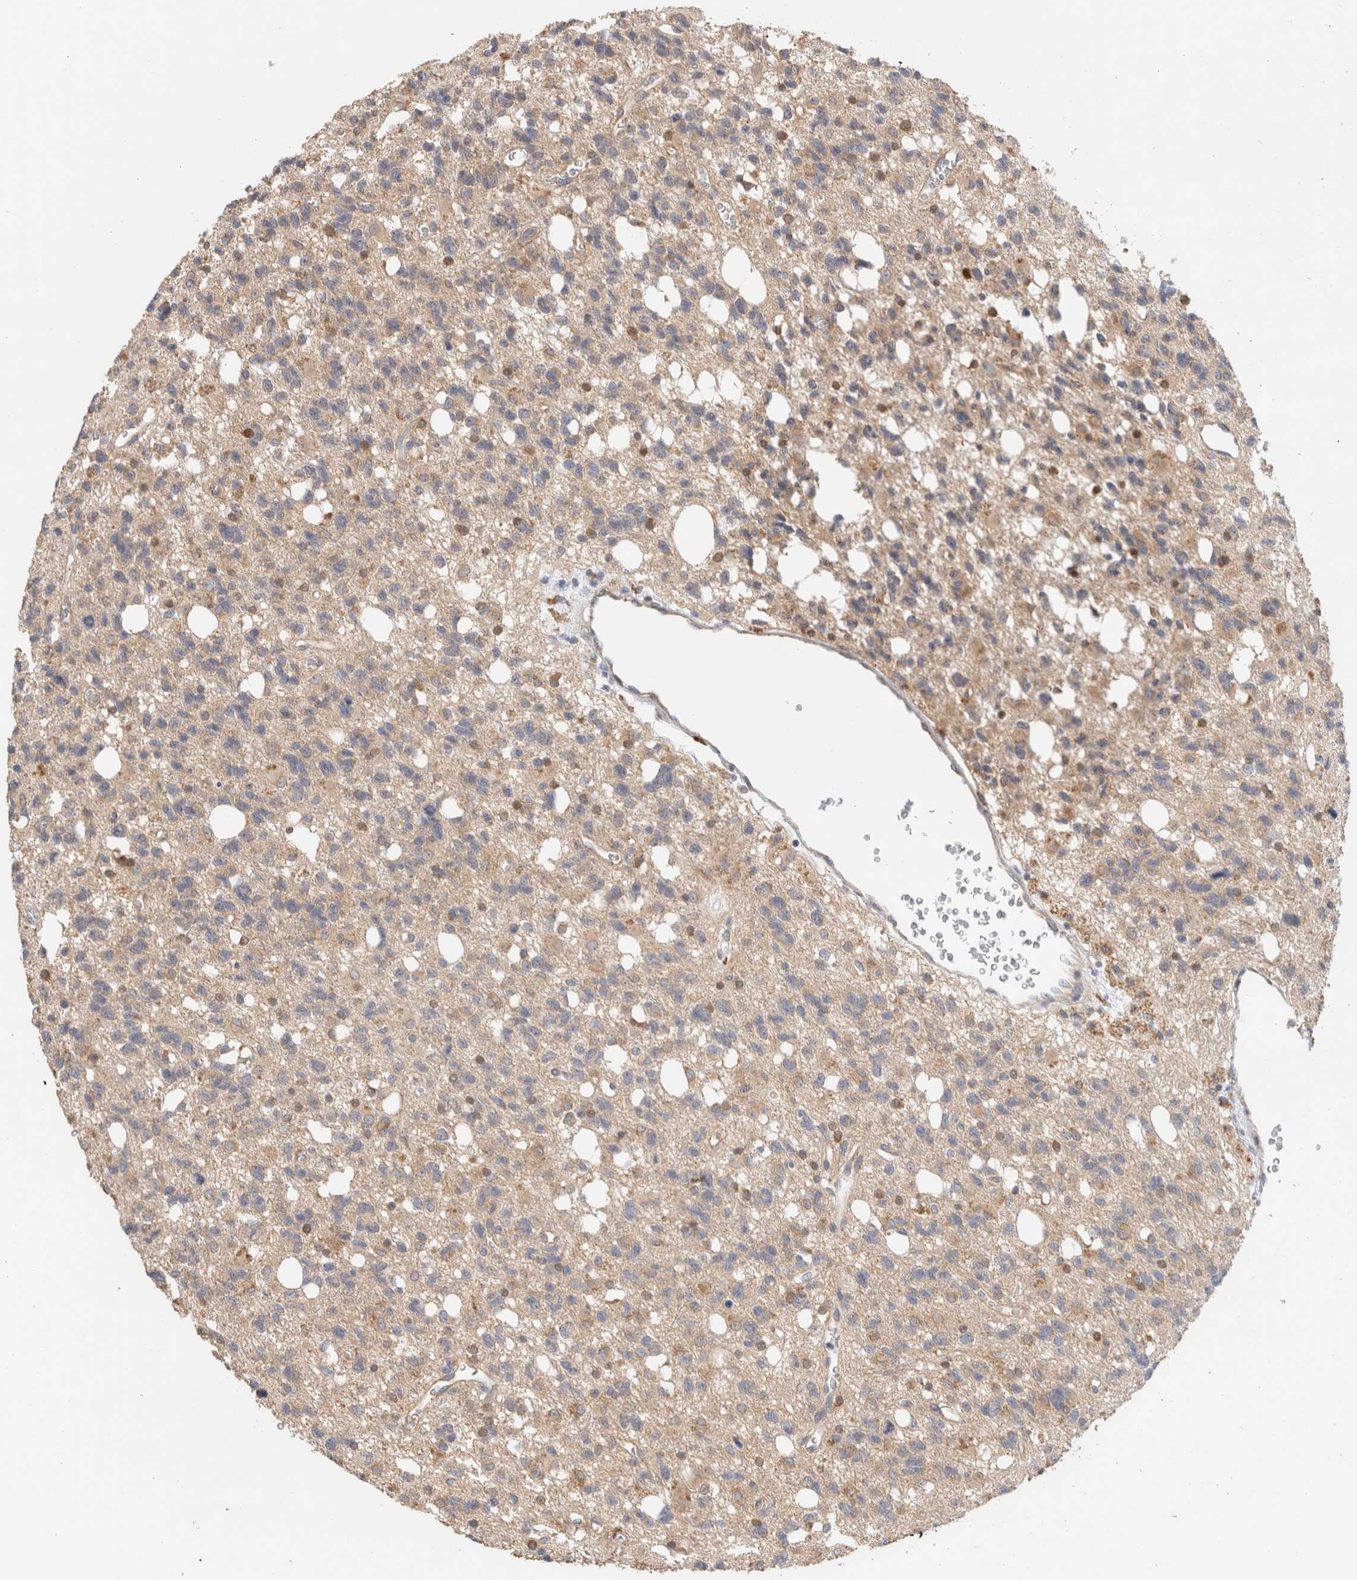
{"staining": {"intensity": "weak", "quantity": "25%-75%", "location": "cytoplasmic/membranous"}, "tissue": "glioma", "cell_type": "Tumor cells", "image_type": "cancer", "snomed": [{"axis": "morphology", "description": "Glioma, malignant, High grade"}, {"axis": "topography", "description": "Brain"}], "caption": "This micrograph reveals immunohistochemistry (IHC) staining of malignant glioma (high-grade), with low weak cytoplasmic/membranous expression in approximately 25%-75% of tumor cells.", "gene": "CA13", "patient": {"sex": "female", "age": 62}}